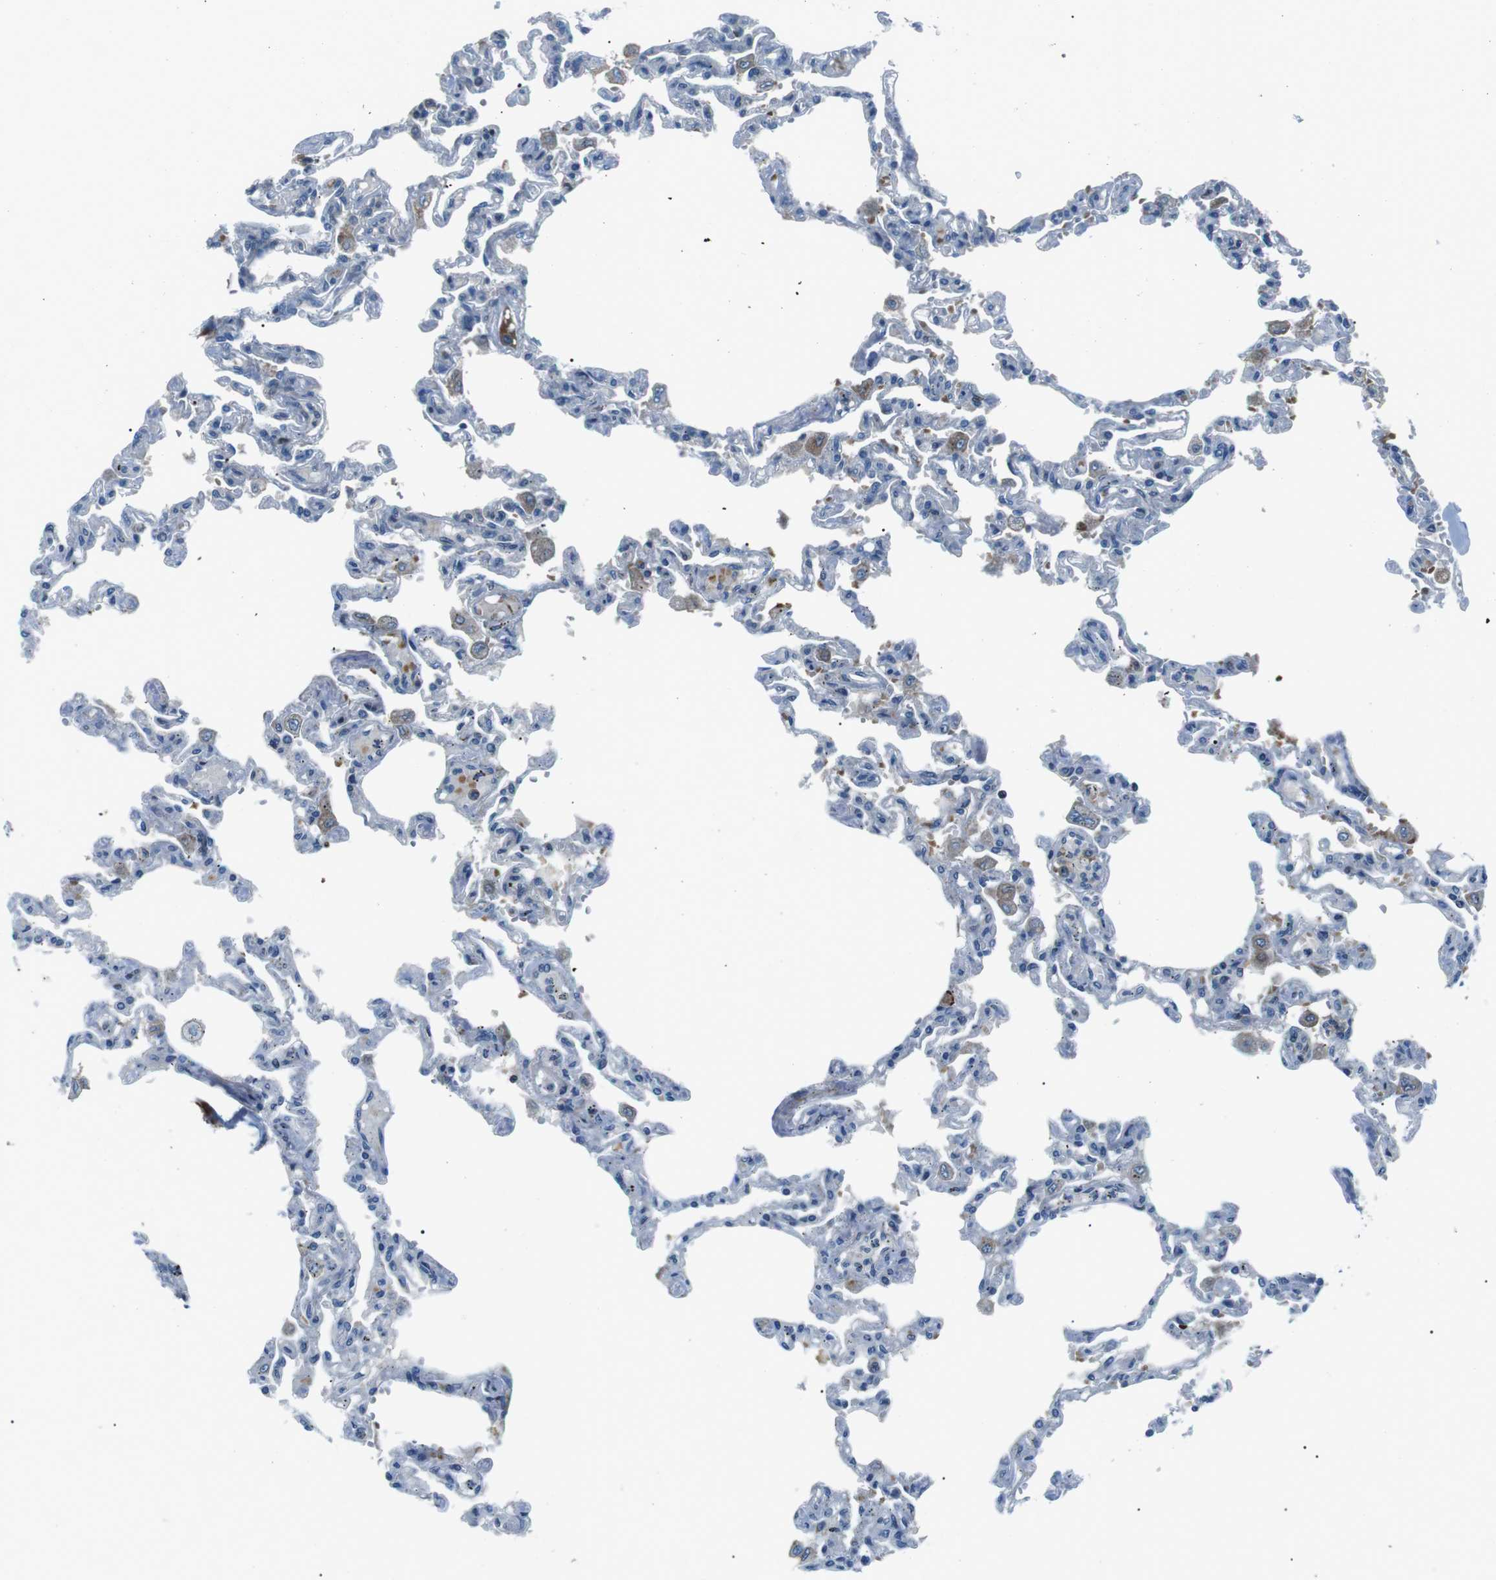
{"staining": {"intensity": "negative", "quantity": "none", "location": "none"}, "tissue": "lung", "cell_type": "Alveolar cells", "image_type": "normal", "snomed": [{"axis": "morphology", "description": "Normal tissue, NOS"}, {"axis": "topography", "description": "Lung"}], "caption": "High magnification brightfield microscopy of unremarkable lung stained with DAB (brown) and counterstained with hematoxylin (blue): alveolar cells show no significant staining.", "gene": "ARVCF", "patient": {"sex": "male", "age": 21}}